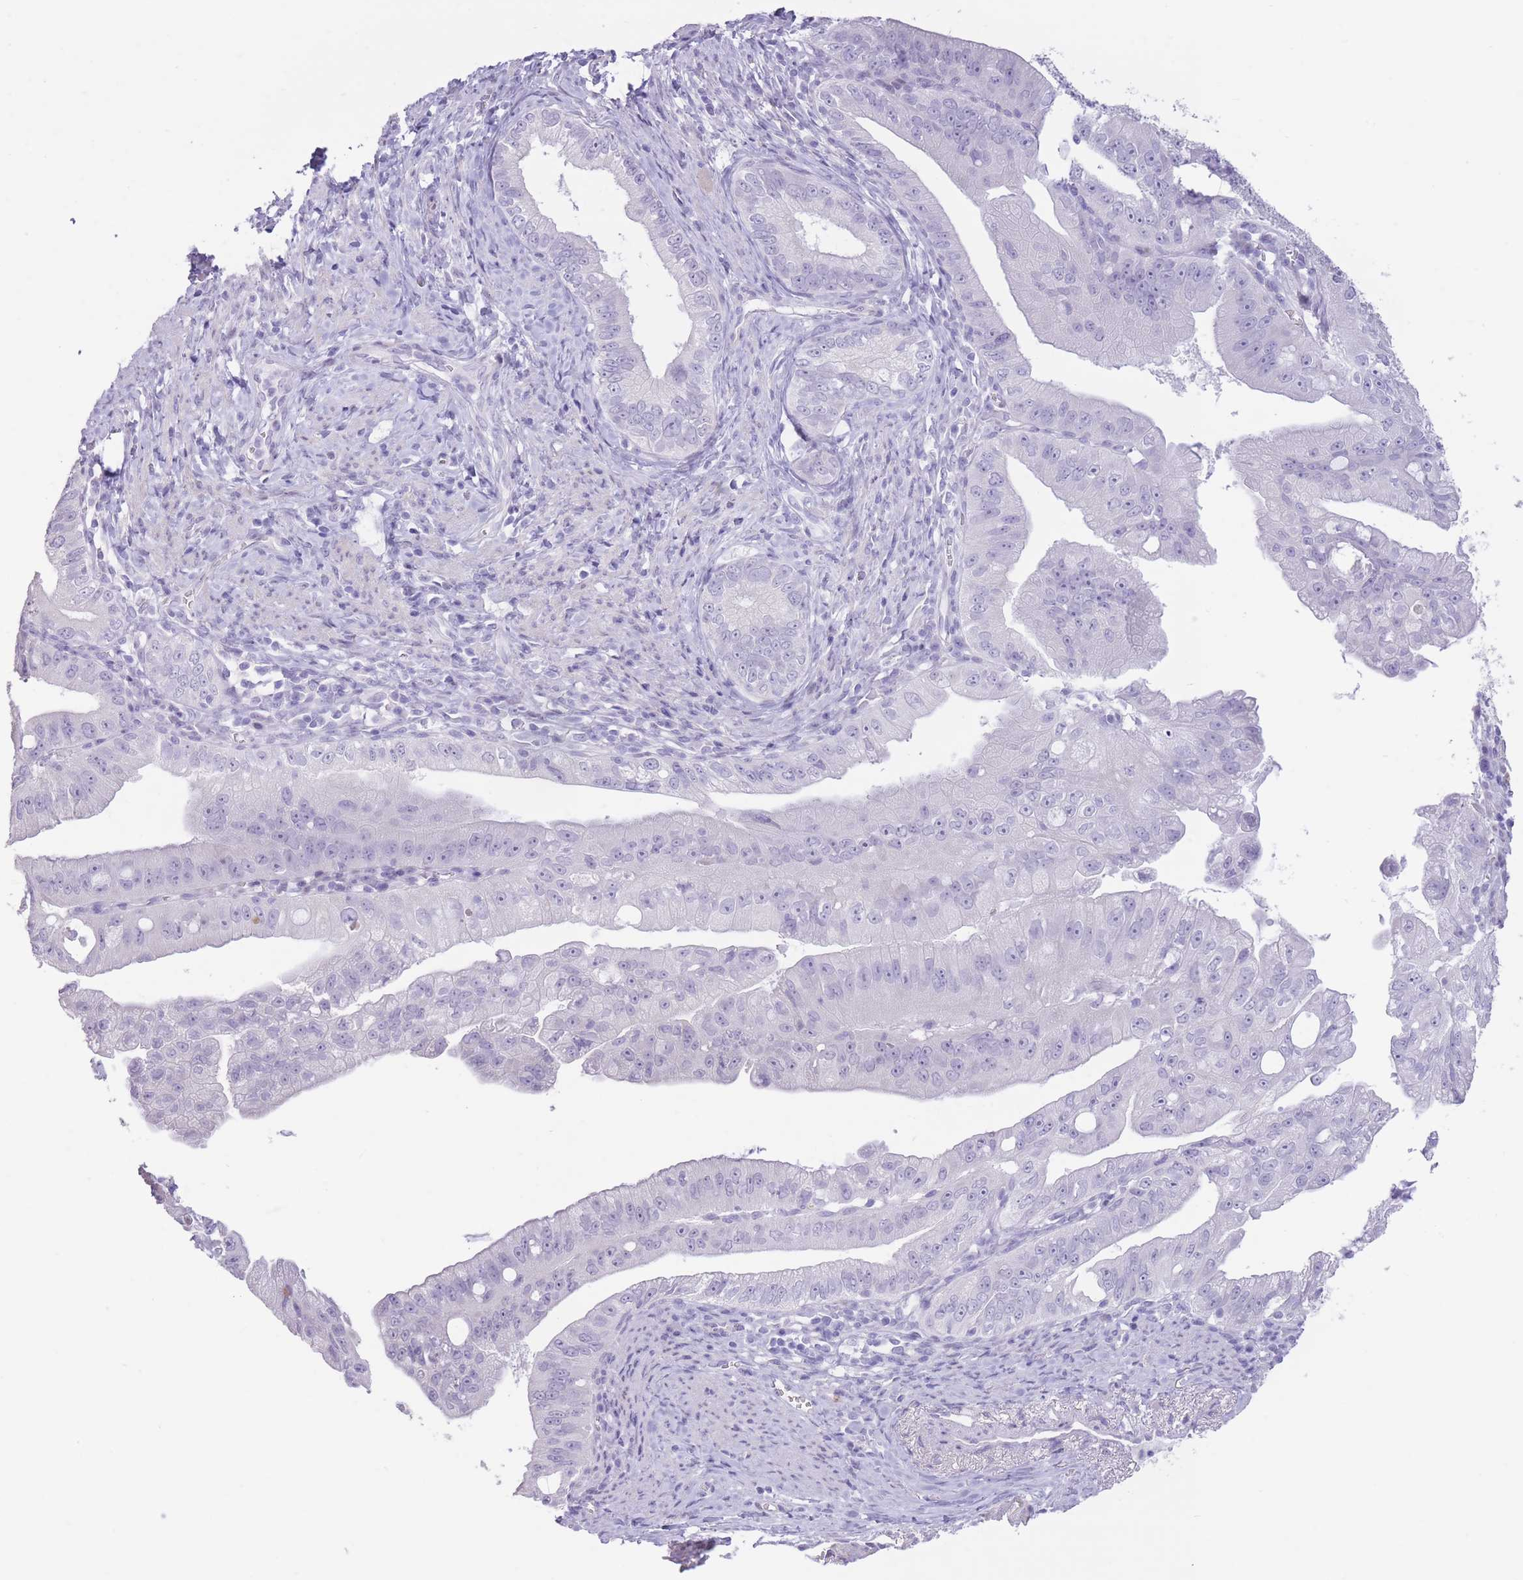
{"staining": {"intensity": "negative", "quantity": "none", "location": "none"}, "tissue": "pancreatic cancer", "cell_type": "Tumor cells", "image_type": "cancer", "snomed": [{"axis": "morphology", "description": "Adenocarcinoma, NOS"}, {"axis": "topography", "description": "Pancreas"}], "caption": "An immunohistochemistry histopathology image of pancreatic cancer (adenocarcinoma) is shown. There is no staining in tumor cells of pancreatic cancer (adenocarcinoma).", "gene": "WDR70", "patient": {"sex": "male", "age": 70}}